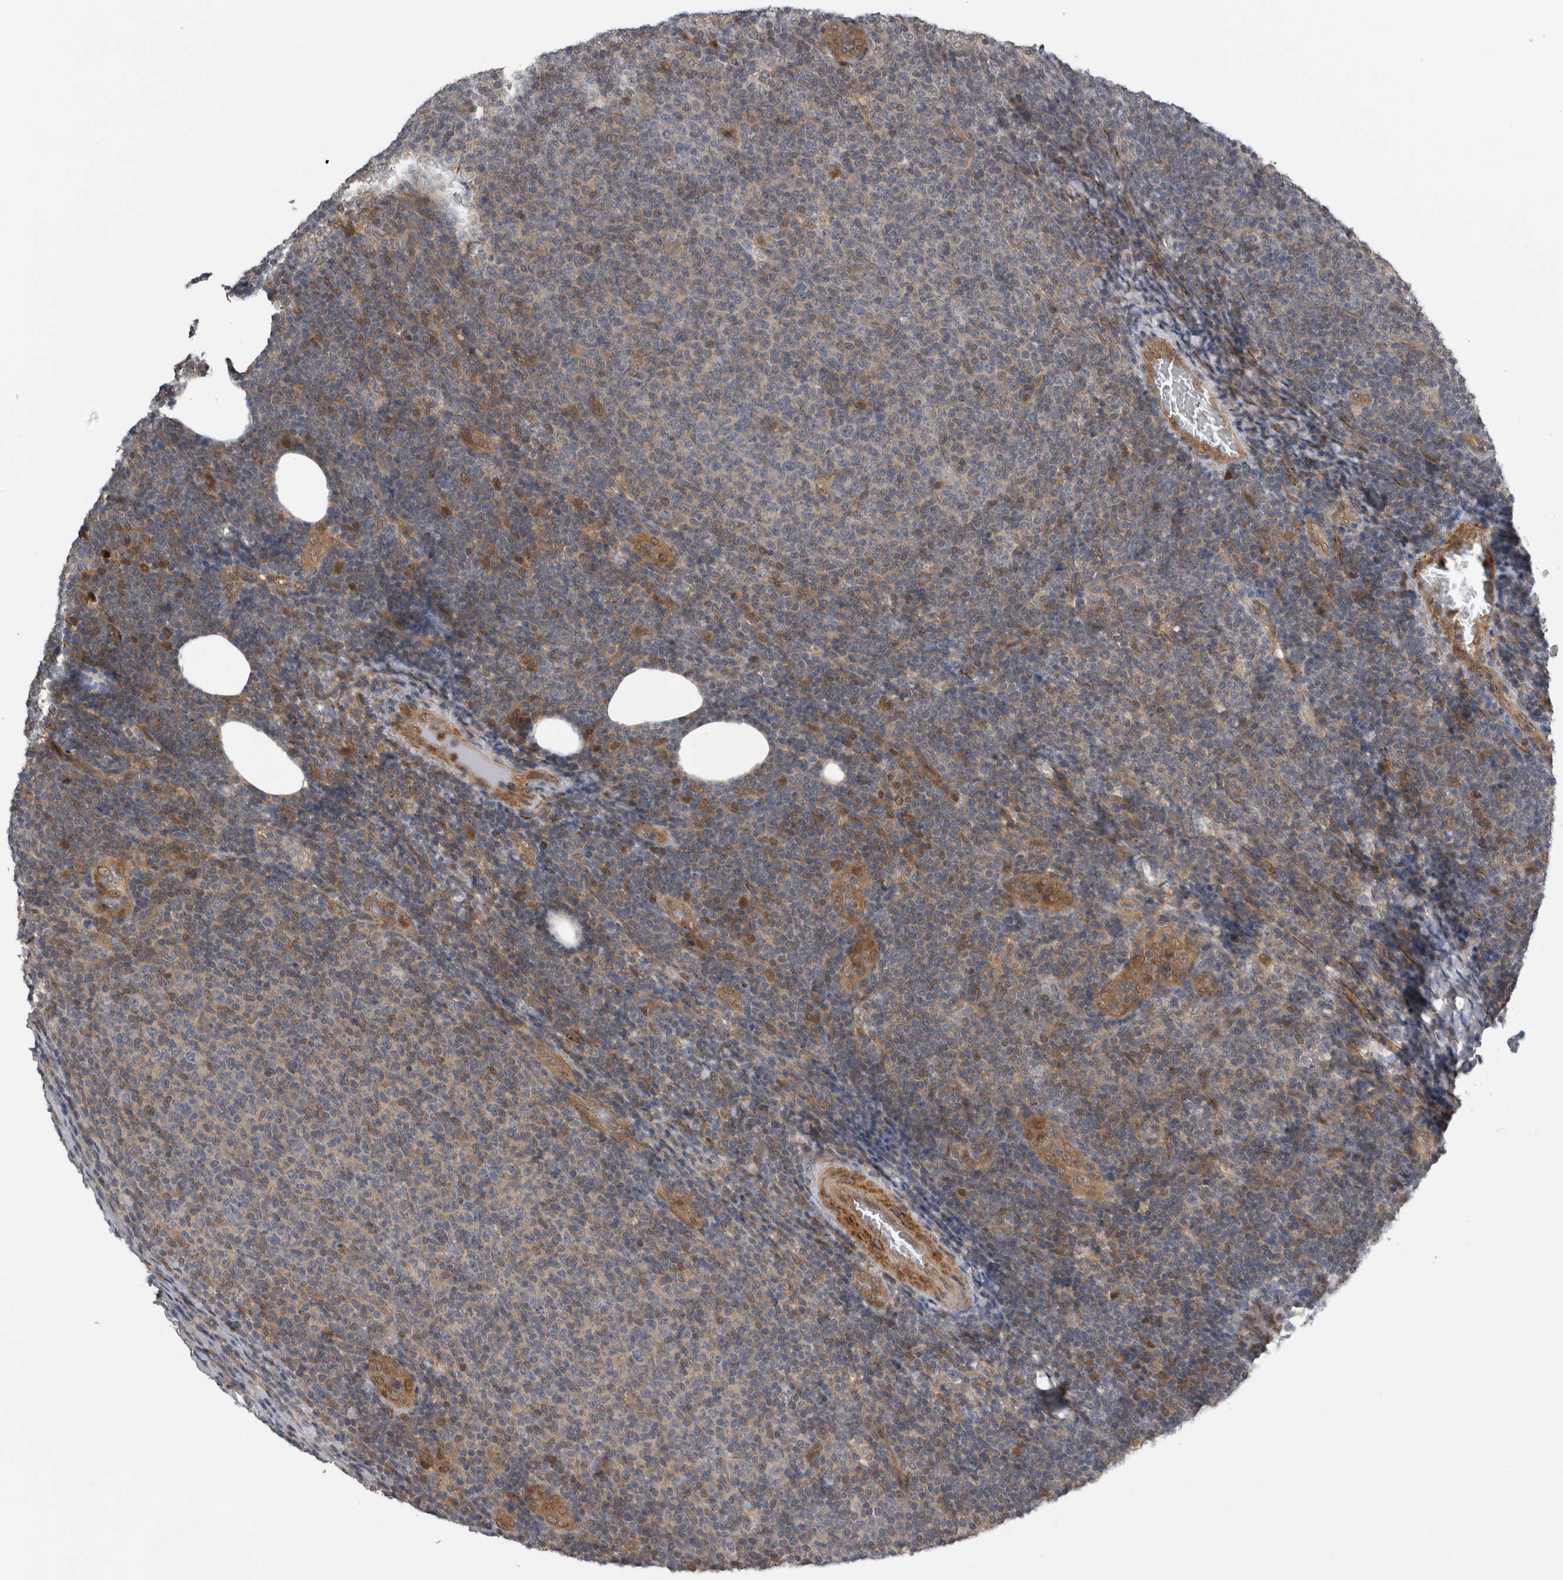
{"staining": {"intensity": "negative", "quantity": "none", "location": "none"}, "tissue": "lymphoma", "cell_type": "Tumor cells", "image_type": "cancer", "snomed": [{"axis": "morphology", "description": "Malignant lymphoma, non-Hodgkin's type, Low grade"}, {"axis": "topography", "description": "Lymph node"}], "caption": "Immunohistochemistry image of neoplastic tissue: lymphoma stained with DAB (3,3'-diaminobenzidine) exhibits no significant protein expression in tumor cells.", "gene": "NAPRT", "patient": {"sex": "male", "age": 66}}